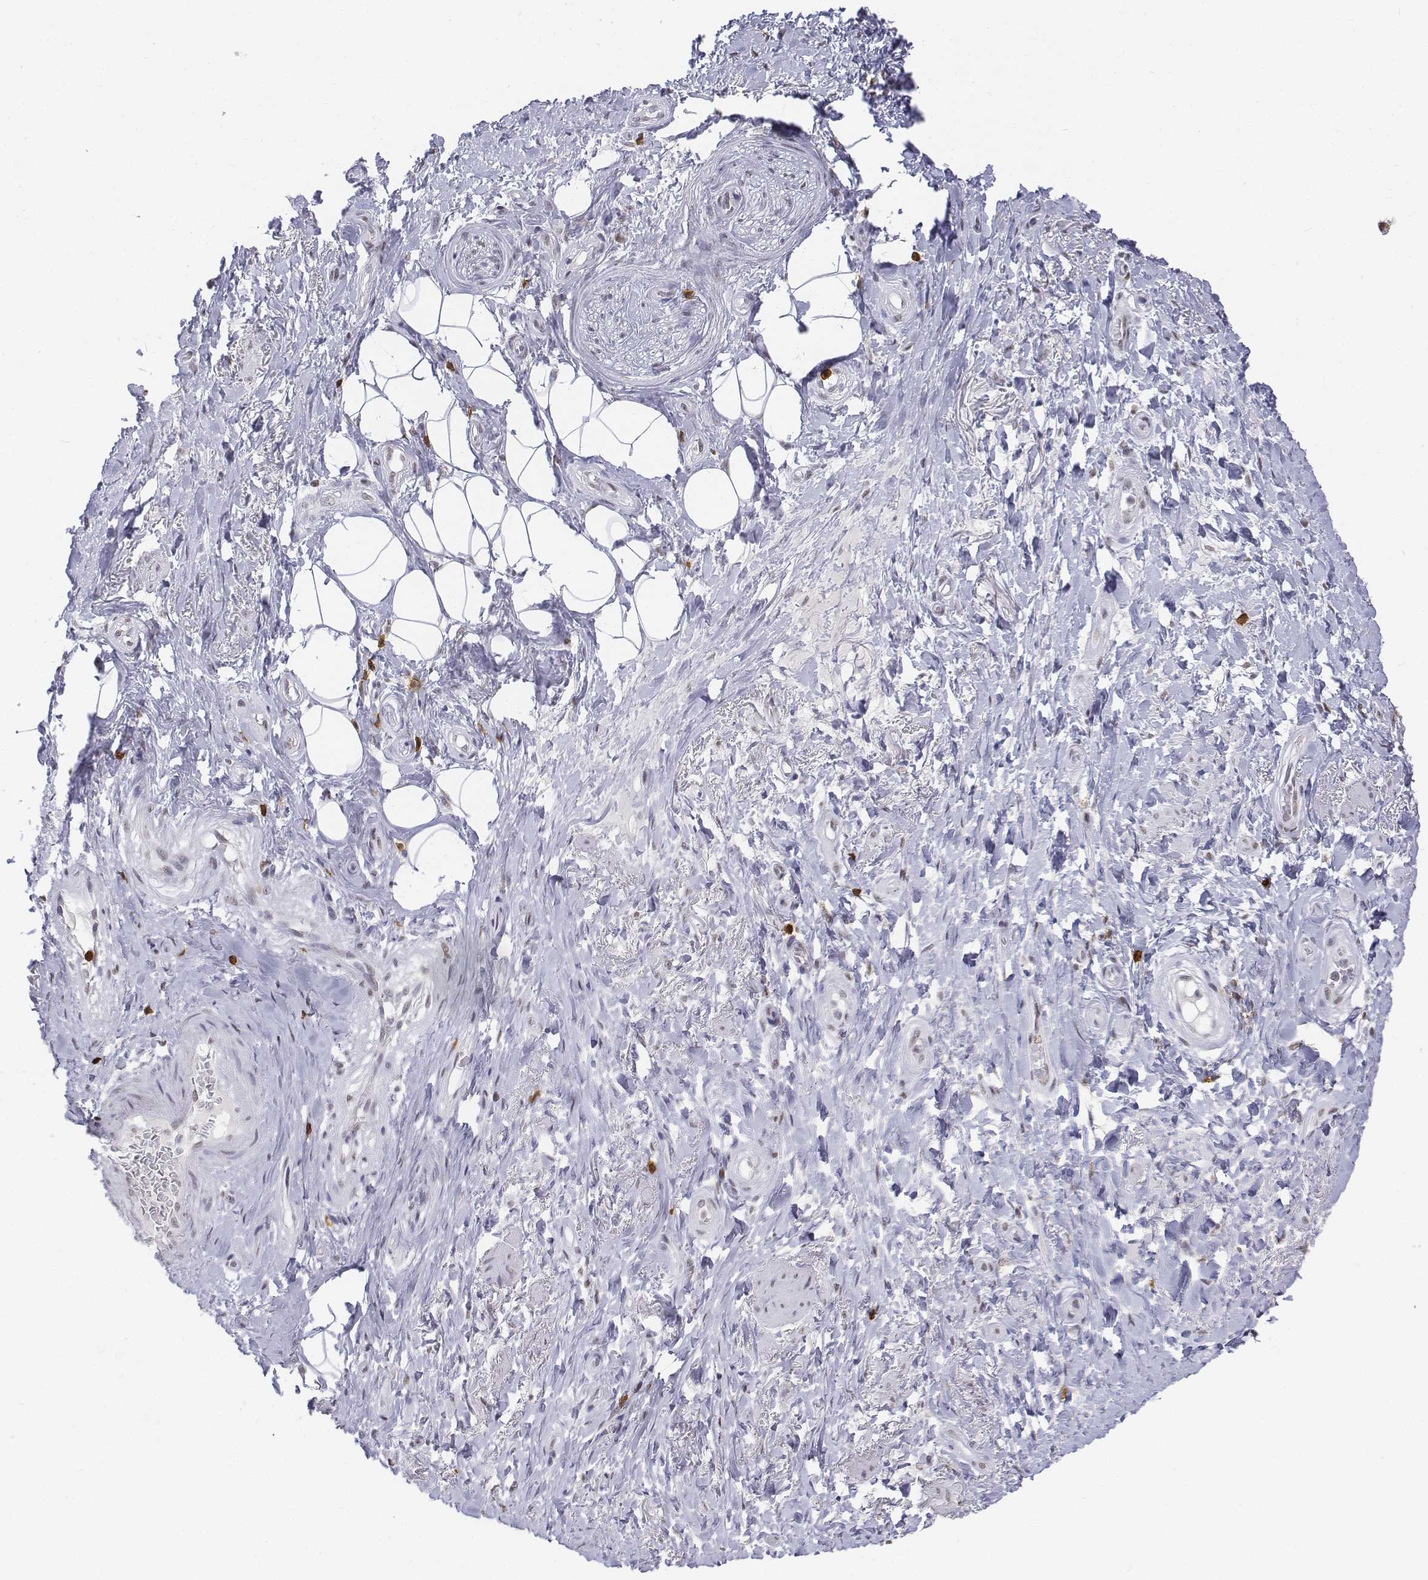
{"staining": {"intensity": "negative", "quantity": "none", "location": "none"}, "tissue": "adipose tissue", "cell_type": "Adipocytes", "image_type": "normal", "snomed": [{"axis": "morphology", "description": "Normal tissue, NOS"}, {"axis": "topography", "description": "Anal"}, {"axis": "topography", "description": "Peripheral nerve tissue"}], "caption": "Adipocytes are negative for protein expression in benign human adipose tissue. (Immunohistochemistry, brightfield microscopy, high magnification).", "gene": "CD3E", "patient": {"sex": "male", "age": 53}}